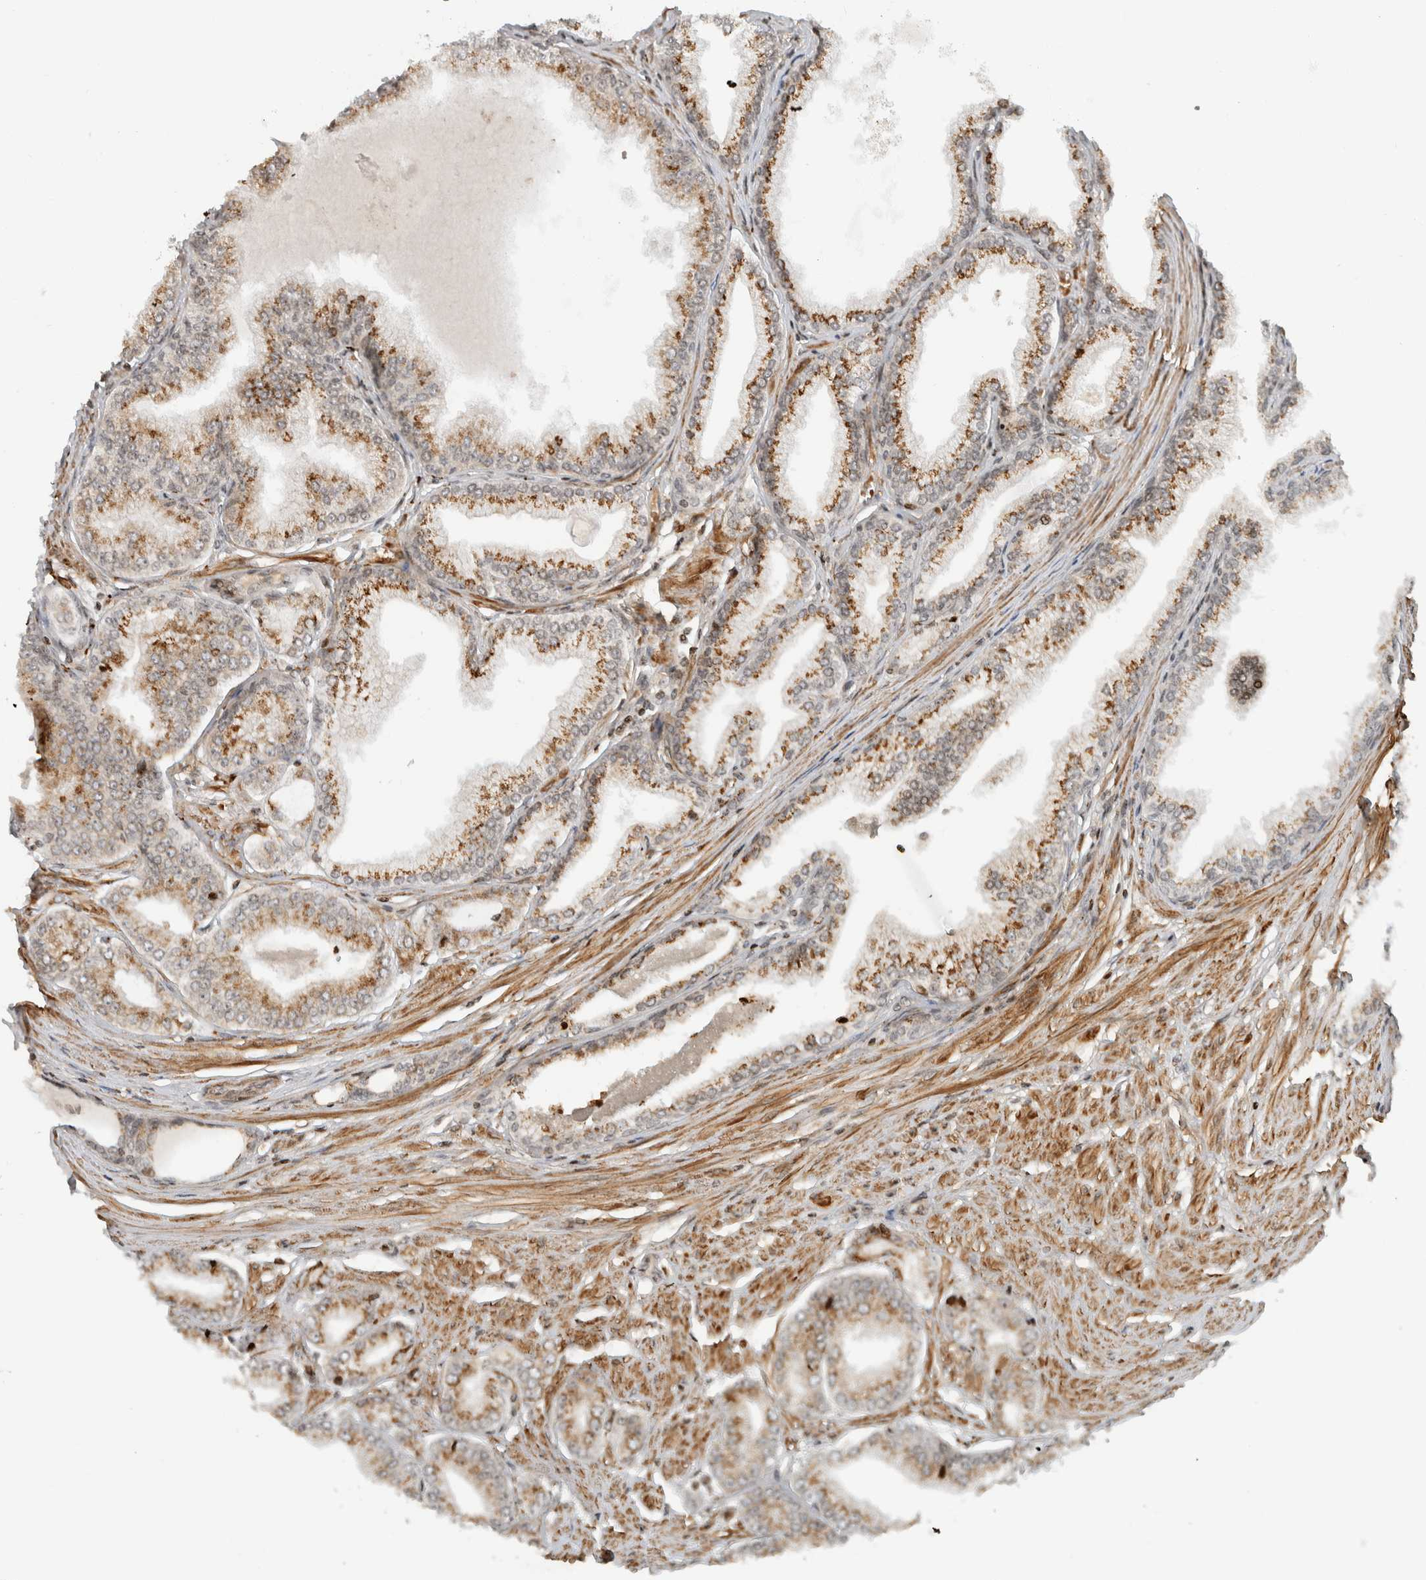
{"staining": {"intensity": "moderate", "quantity": ">75%", "location": "cytoplasmic/membranous"}, "tissue": "prostate cancer", "cell_type": "Tumor cells", "image_type": "cancer", "snomed": [{"axis": "morphology", "description": "Adenocarcinoma, Low grade"}, {"axis": "topography", "description": "Prostate"}], "caption": "Immunohistochemical staining of human low-grade adenocarcinoma (prostate) exhibits medium levels of moderate cytoplasmic/membranous expression in about >75% of tumor cells.", "gene": "GINS4", "patient": {"sex": "male", "age": 52}}